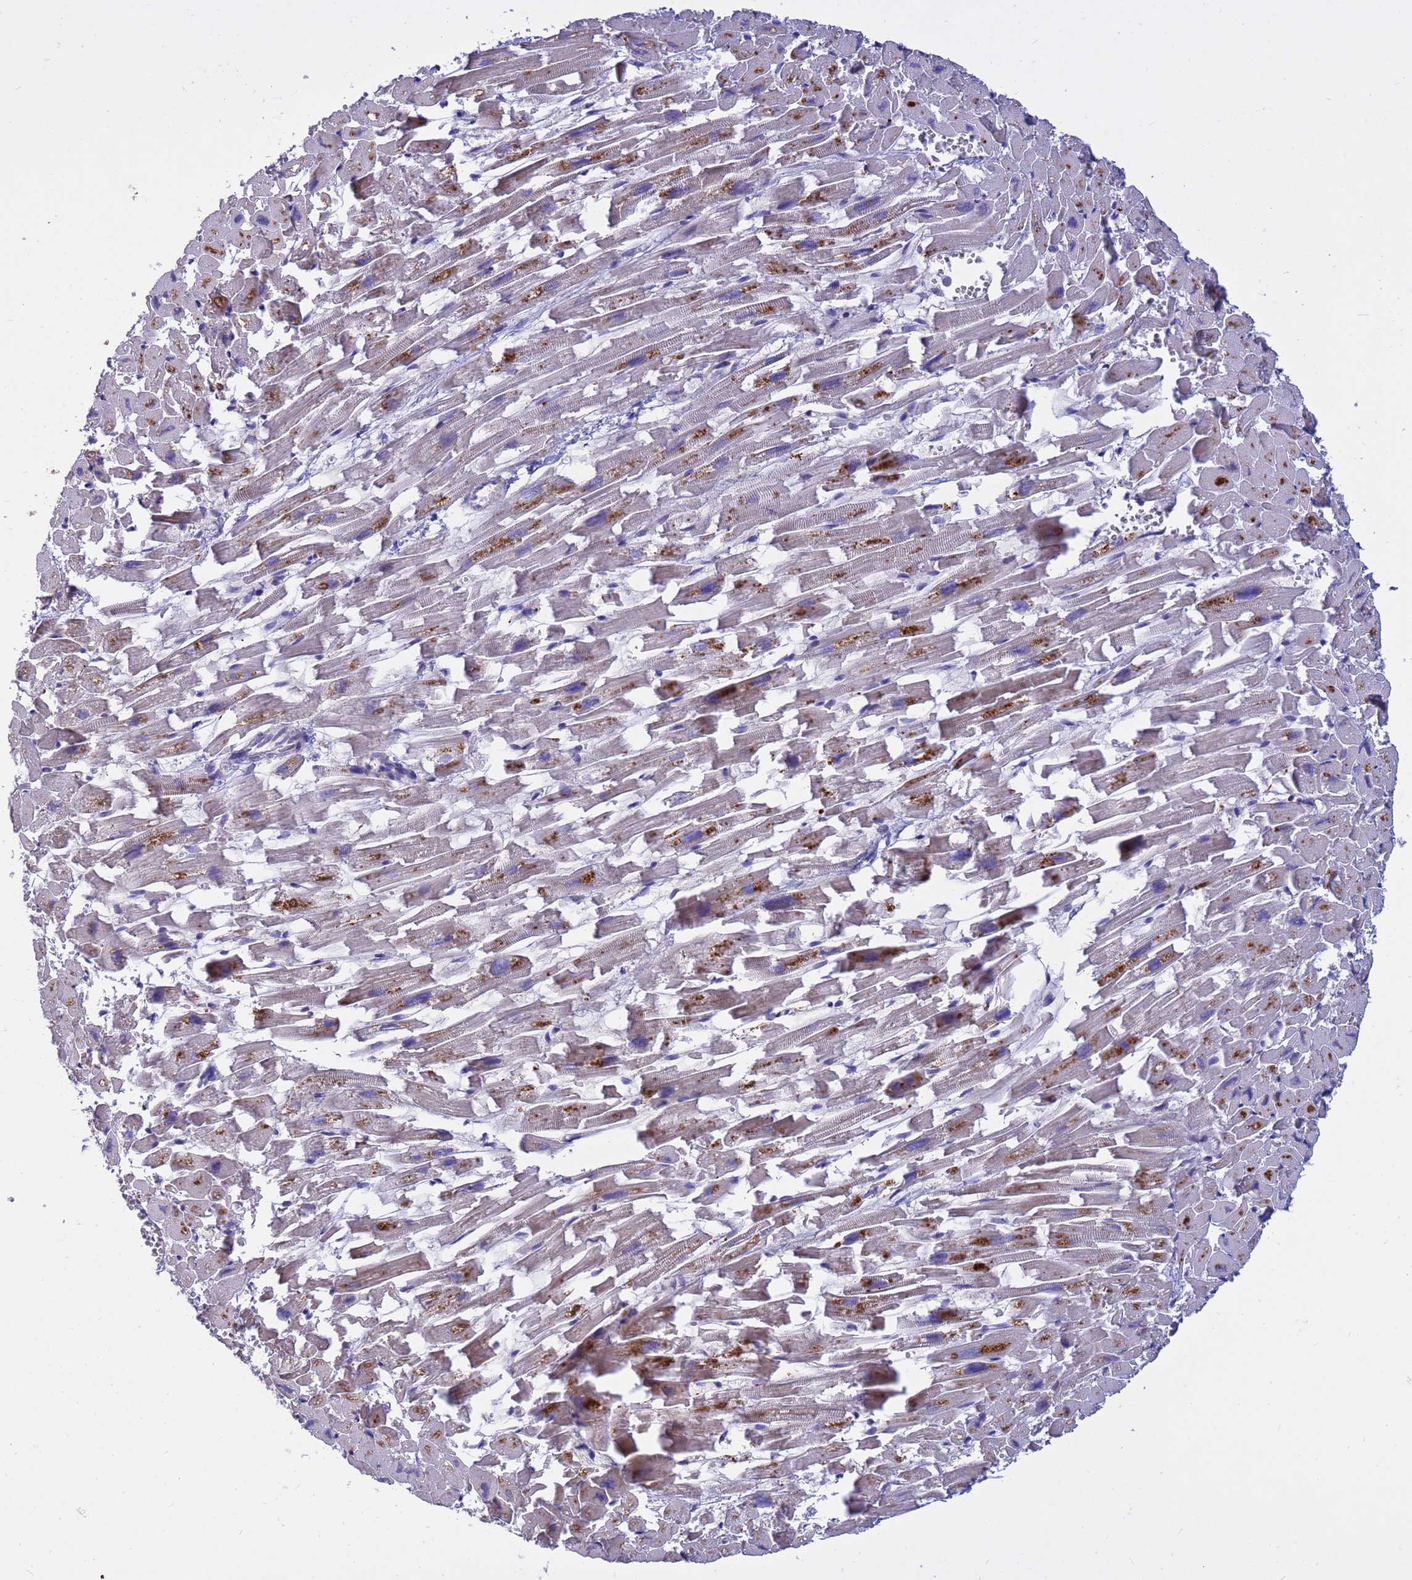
{"staining": {"intensity": "moderate", "quantity": "25%-75%", "location": "cytoplasmic/membranous"}, "tissue": "heart muscle", "cell_type": "Cardiomyocytes", "image_type": "normal", "snomed": [{"axis": "morphology", "description": "Normal tissue, NOS"}, {"axis": "topography", "description": "Heart"}], "caption": "Protein staining by IHC reveals moderate cytoplasmic/membranous staining in approximately 25%-75% of cardiomyocytes in benign heart muscle.", "gene": "TUBGCP3", "patient": {"sex": "female", "age": 64}}